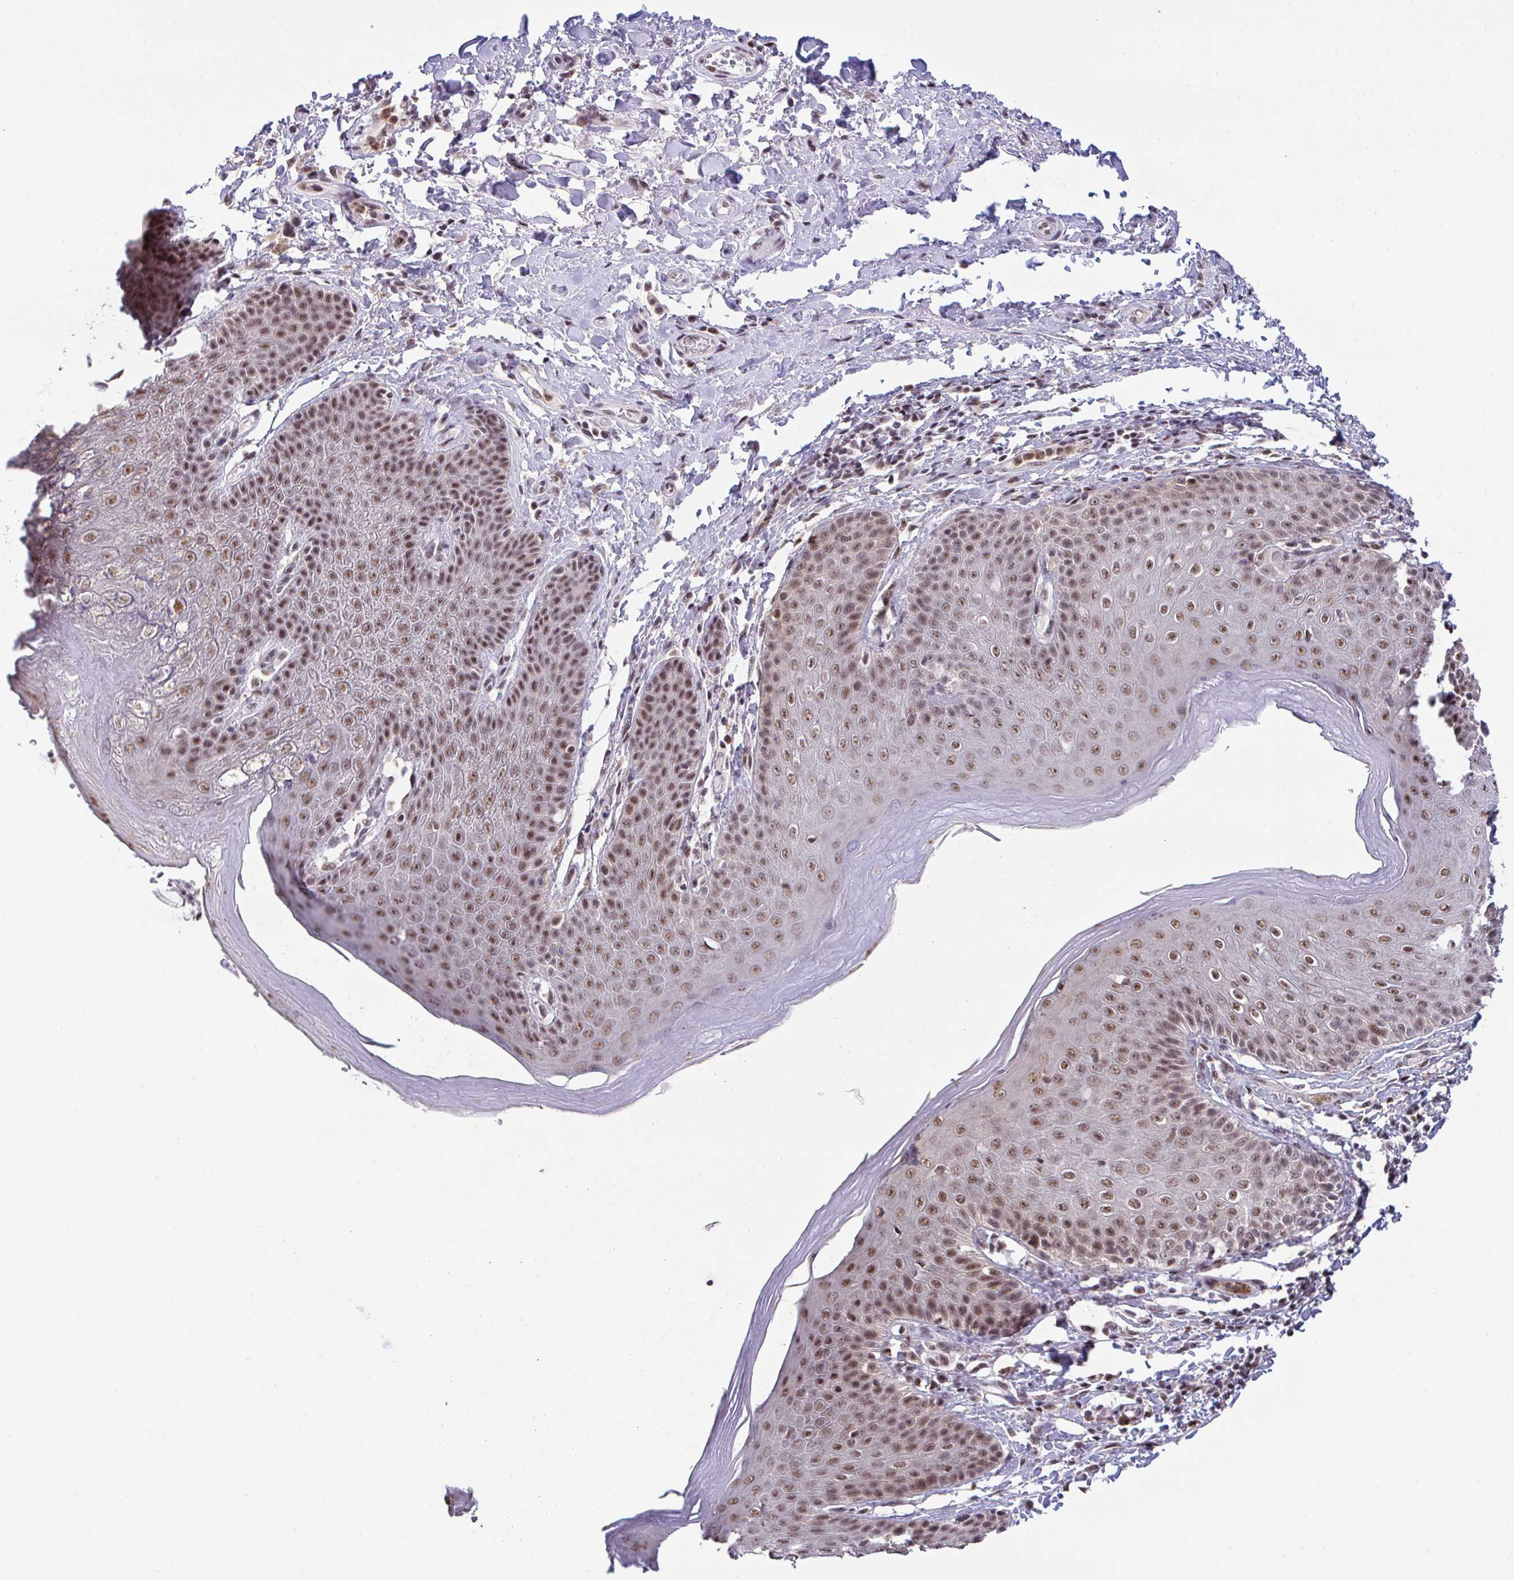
{"staining": {"intensity": "moderate", "quantity": ">75%", "location": "cytoplasmic/membranous,nuclear"}, "tissue": "skin", "cell_type": "Epidermal cells", "image_type": "normal", "snomed": [{"axis": "morphology", "description": "Normal tissue, NOS"}, {"axis": "topography", "description": "Peripheral nerve tissue"}], "caption": "Epidermal cells display medium levels of moderate cytoplasmic/membranous,nuclear positivity in about >75% of cells in normal human skin.", "gene": "OR6K3", "patient": {"sex": "male", "age": 51}}